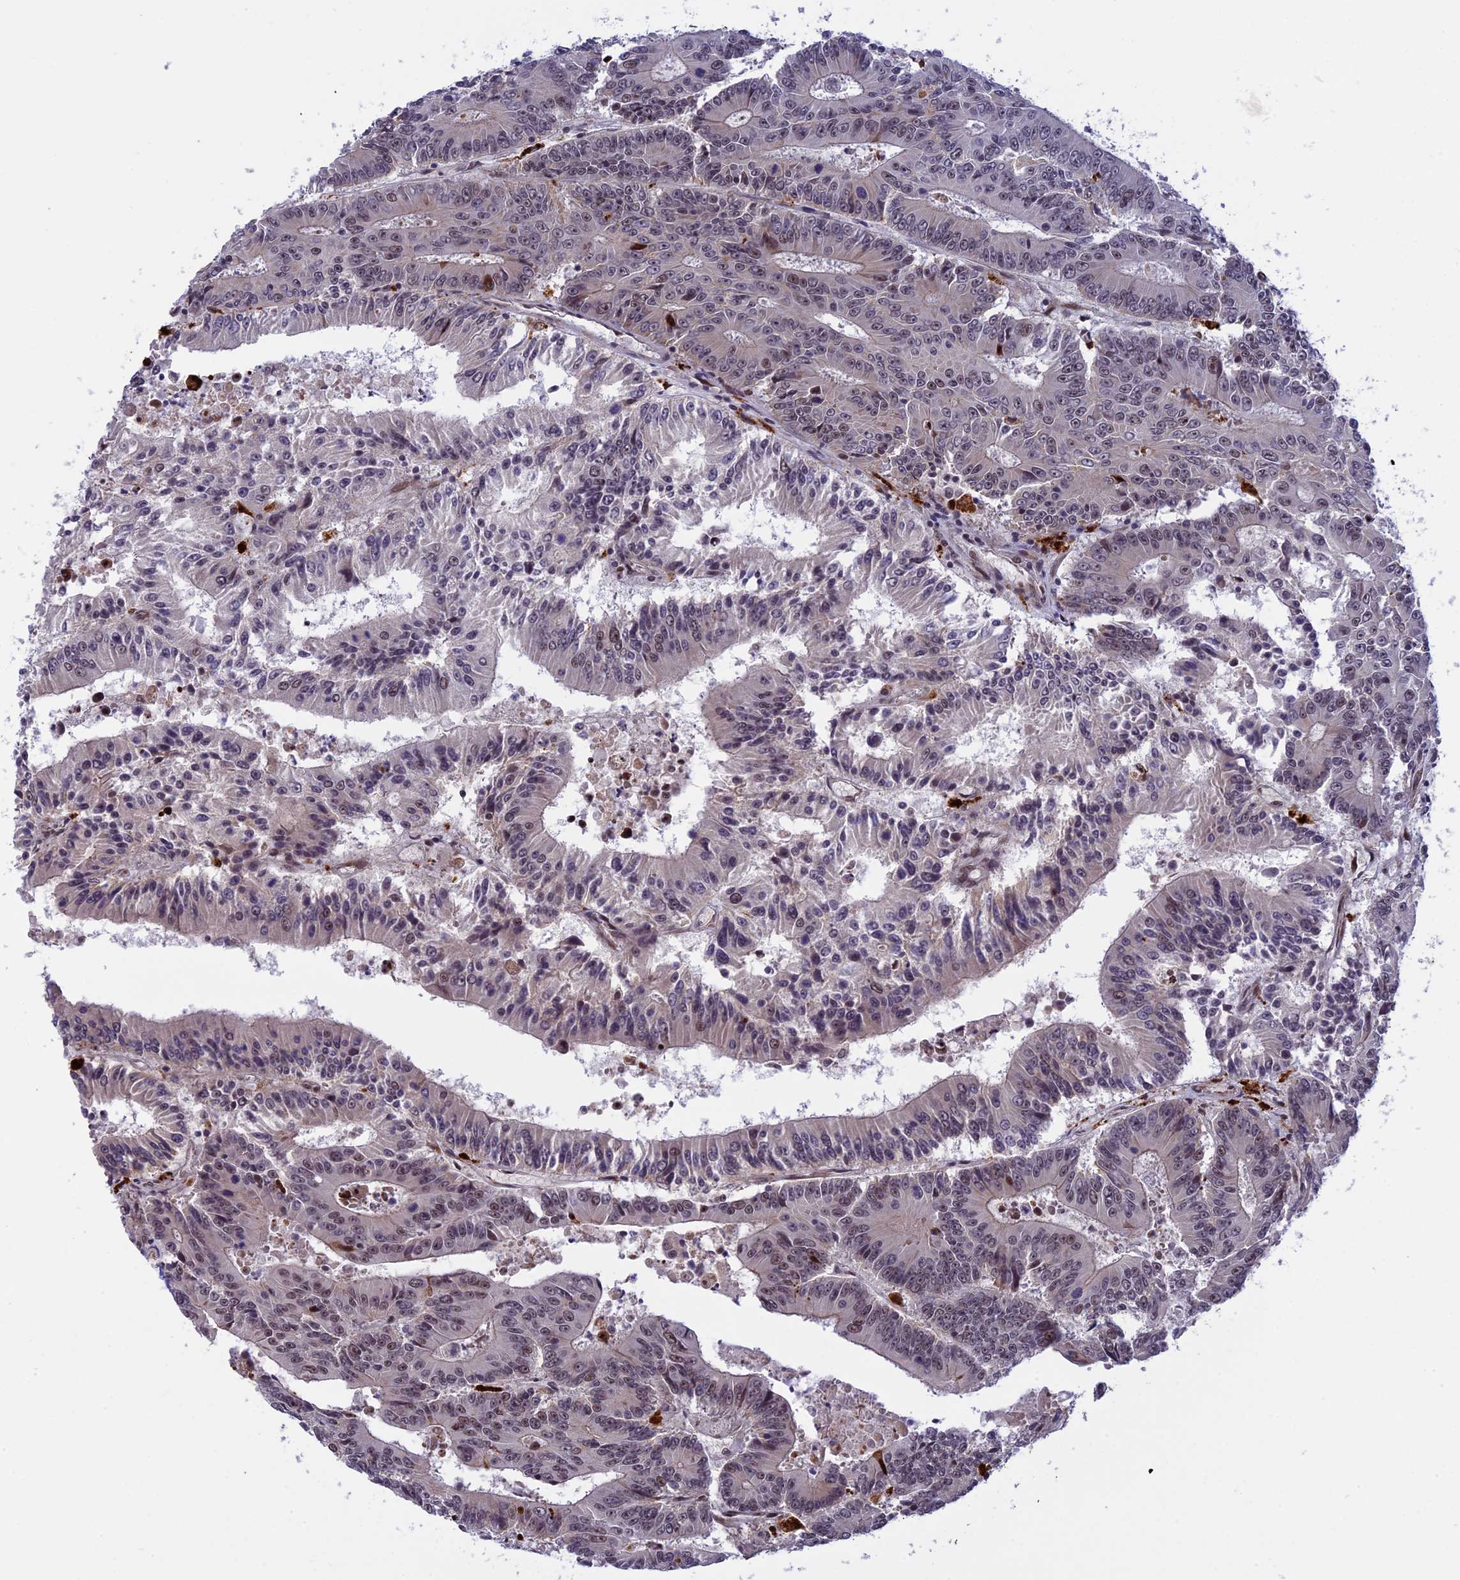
{"staining": {"intensity": "weak", "quantity": "<25%", "location": "nuclear"}, "tissue": "colorectal cancer", "cell_type": "Tumor cells", "image_type": "cancer", "snomed": [{"axis": "morphology", "description": "Adenocarcinoma, NOS"}, {"axis": "topography", "description": "Colon"}], "caption": "Histopathology image shows no significant protein staining in tumor cells of colorectal cancer (adenocarcinoma). (DAB (3,3'-diaminobenzidine) immunohistochemistry, high magnification).", "gene": "POLR2C", "patient": {"sex": "male", "age": 83}}